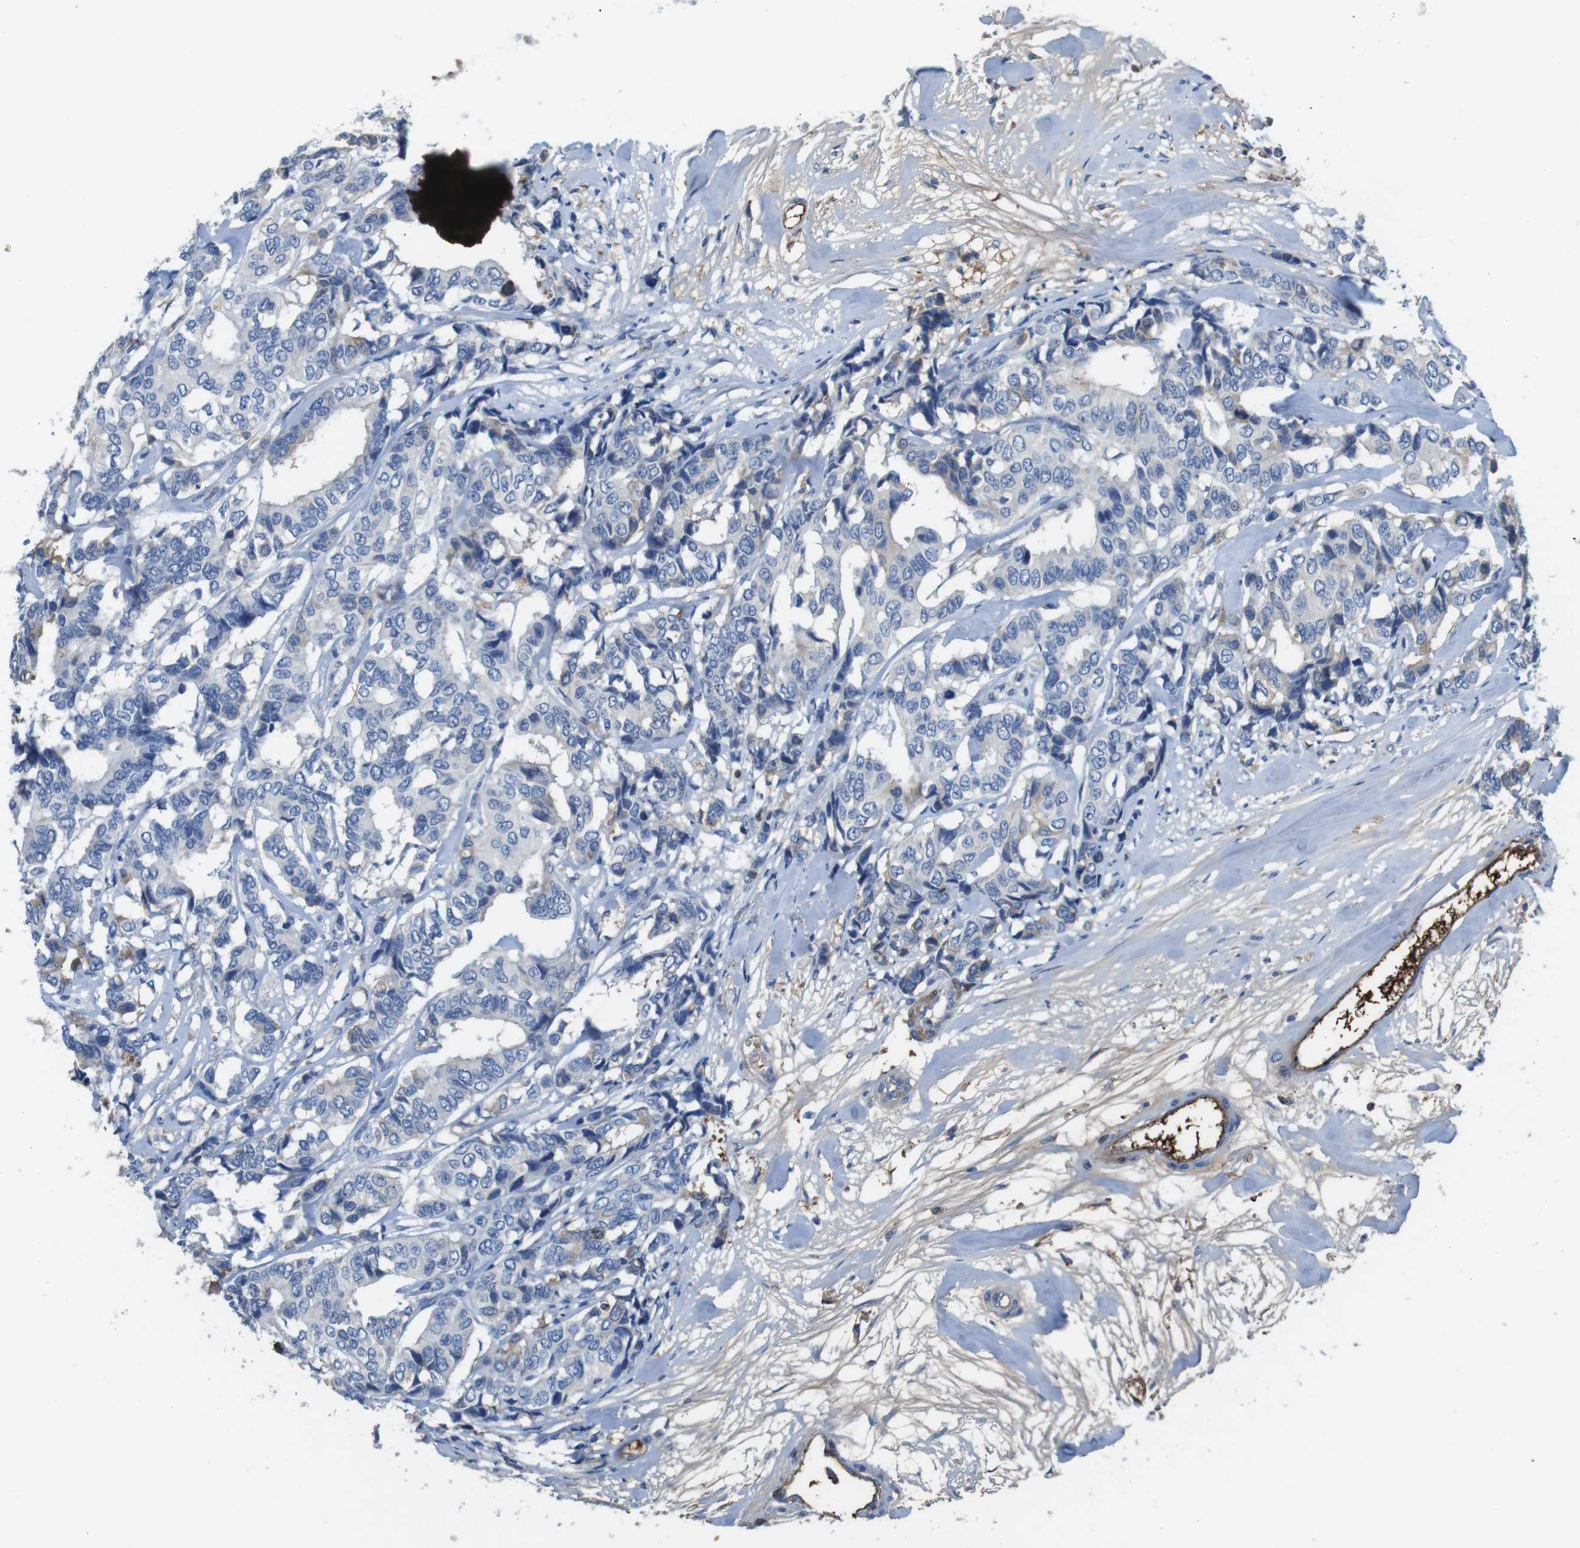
{"staining": {"intensity": "negative", "quantity": "none", "location": "none"}, "tissue": "breast cancer", "cell_type": "Tumor cells", "image_type": "cancer", "snomed": [{"axis": "morphology", "description": "Duct carcinoma"}, {"axis": "topography", "description": "Breast"}], "caption": "This is an immunohistochemistry (IHC) histopathology image of human breast cancer. There is no staining in tumor cells.", "gene": "TMPRSS15", "patient": {"sex": "female", "age": 87}}